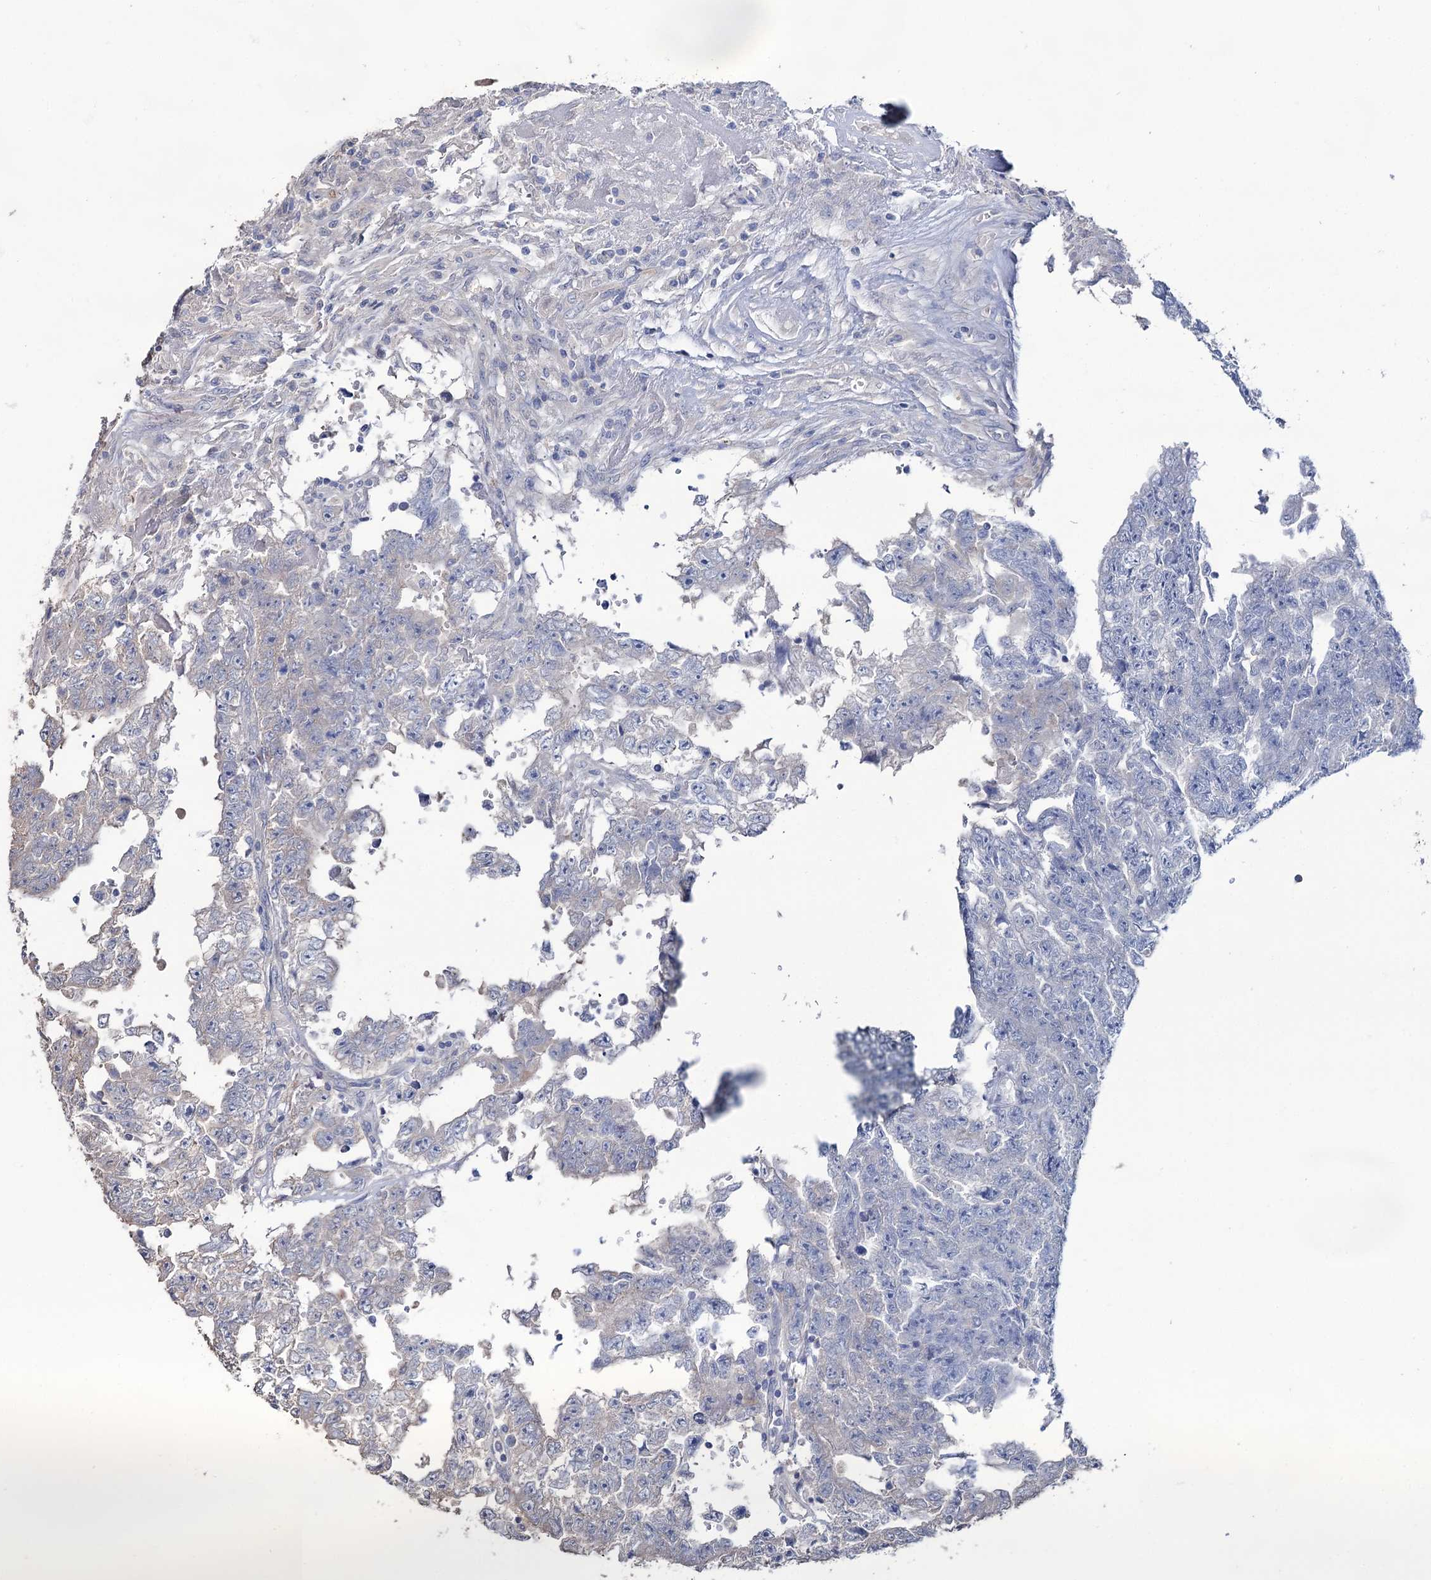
{"staining": {"intensity": "negative", "quantity": "none", "location": "none"}, "tissue": "testis cancer", "cell_type": "Tumor cells", "image_type": "cancer", "snomed": [{"axis": "morphology", "description": "Carcinoma, Embryonal, NOS"}, {"axis": "topography", "description": "Testis"}], "caption": "Immunohistochemistry of testis cancer shows no positivity in tumor cells.", "gene": "EPB41L5", "patient": {"sex": "male", "age": 25}}